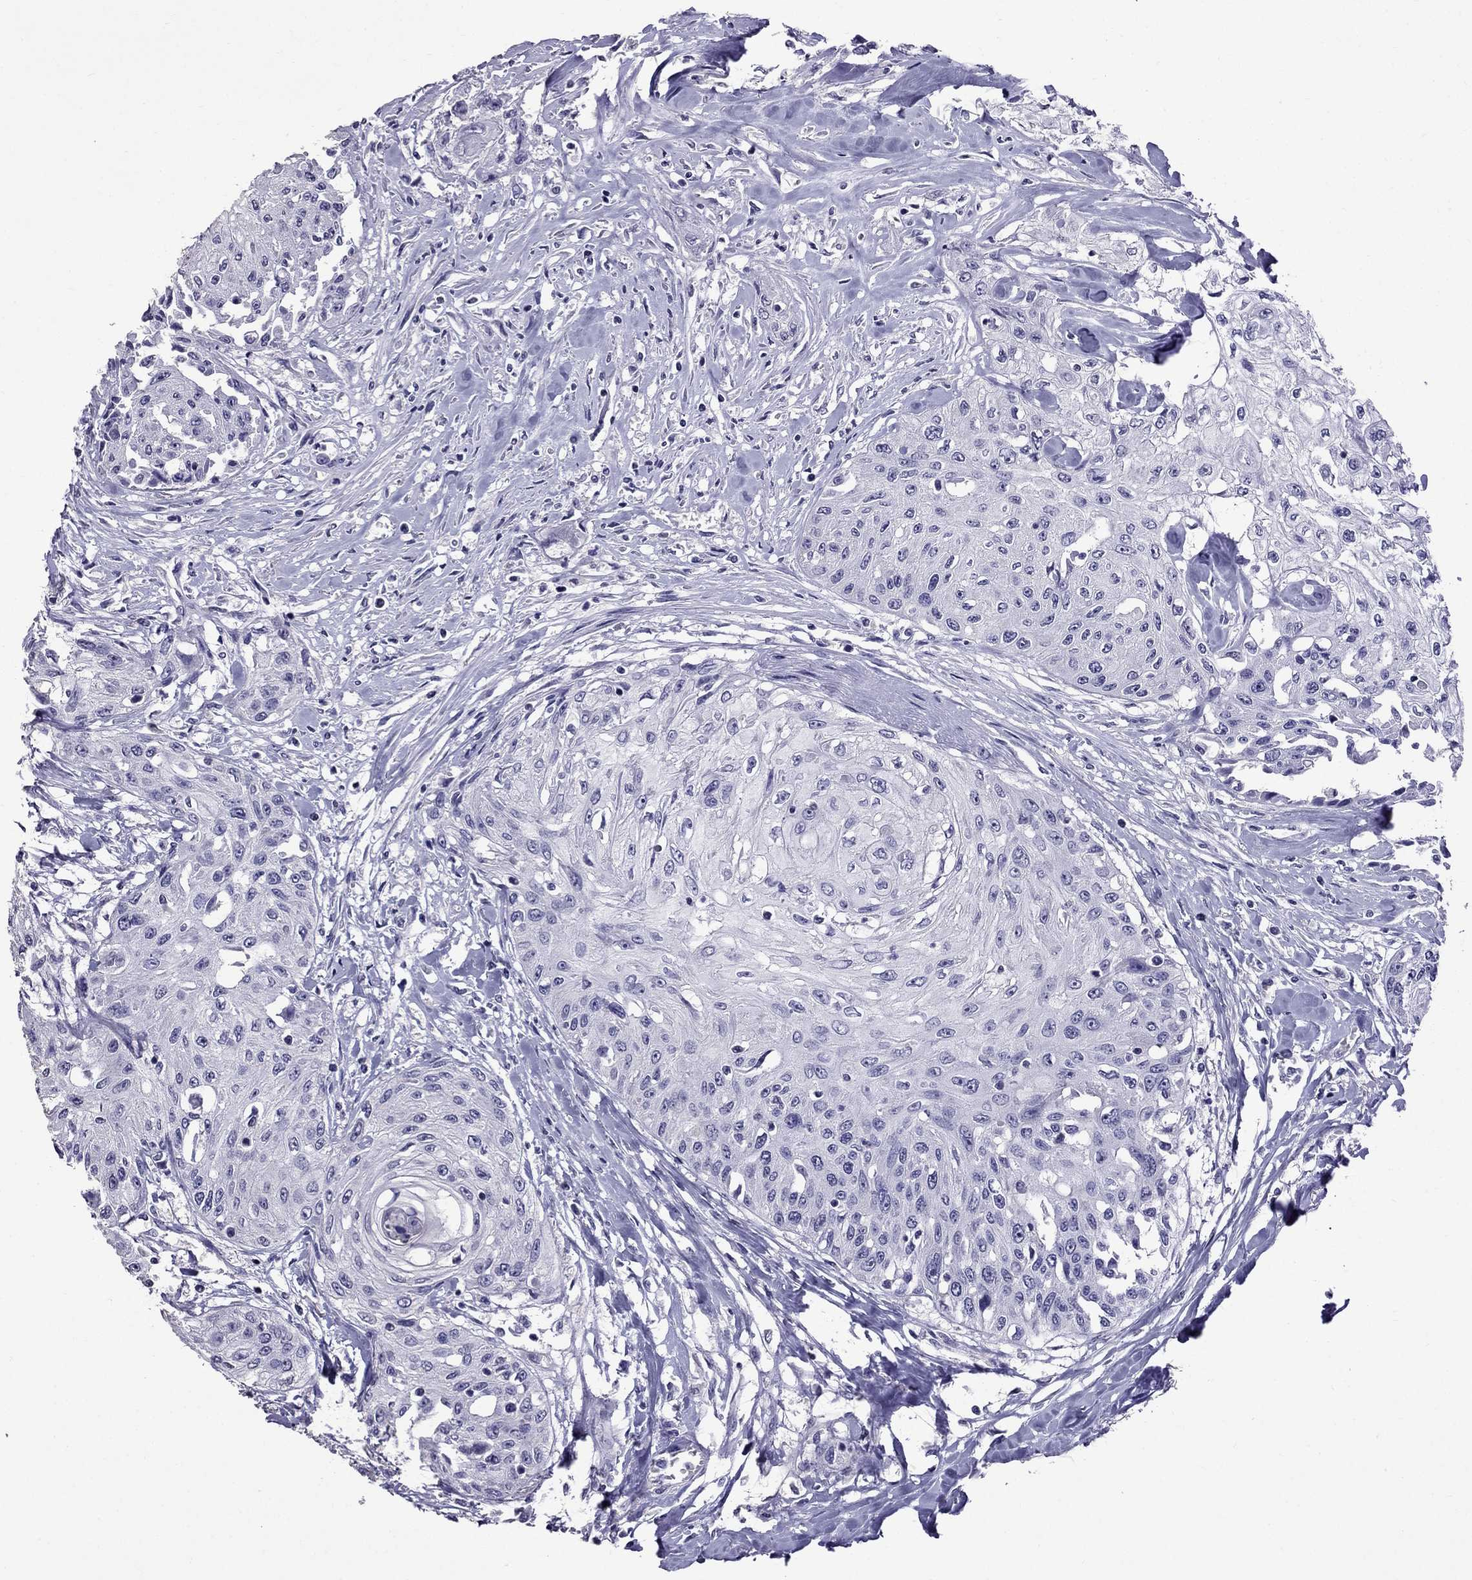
{"staining": {"intensity": "negative", "quantity": "none", "location": "none"}, "tissue": "head and neck cancer", "cell_type": "Tumor cells", "image_type": "cancer", "snomed": [{"axis": "morphology", "description": "Normal tissue, NOS"}, {"axis": "morphology", "description": "Squamous cell carcinoma, NOS"}, {"axis": "topography", "description": "Oral tissue"}, {"axis": "topography", "description": "Peripheral nerve tissue"}, {"axis": "topography", "description": "Head-Neck"}], "caption": "An immunohistochemistry (IHC) histopathology image of head and neck cancer is shown. There is no staining in tumor cells of head and neck cancer.", "gene": "OXCT2", "patient": {"sex": "female", "age": 59}}